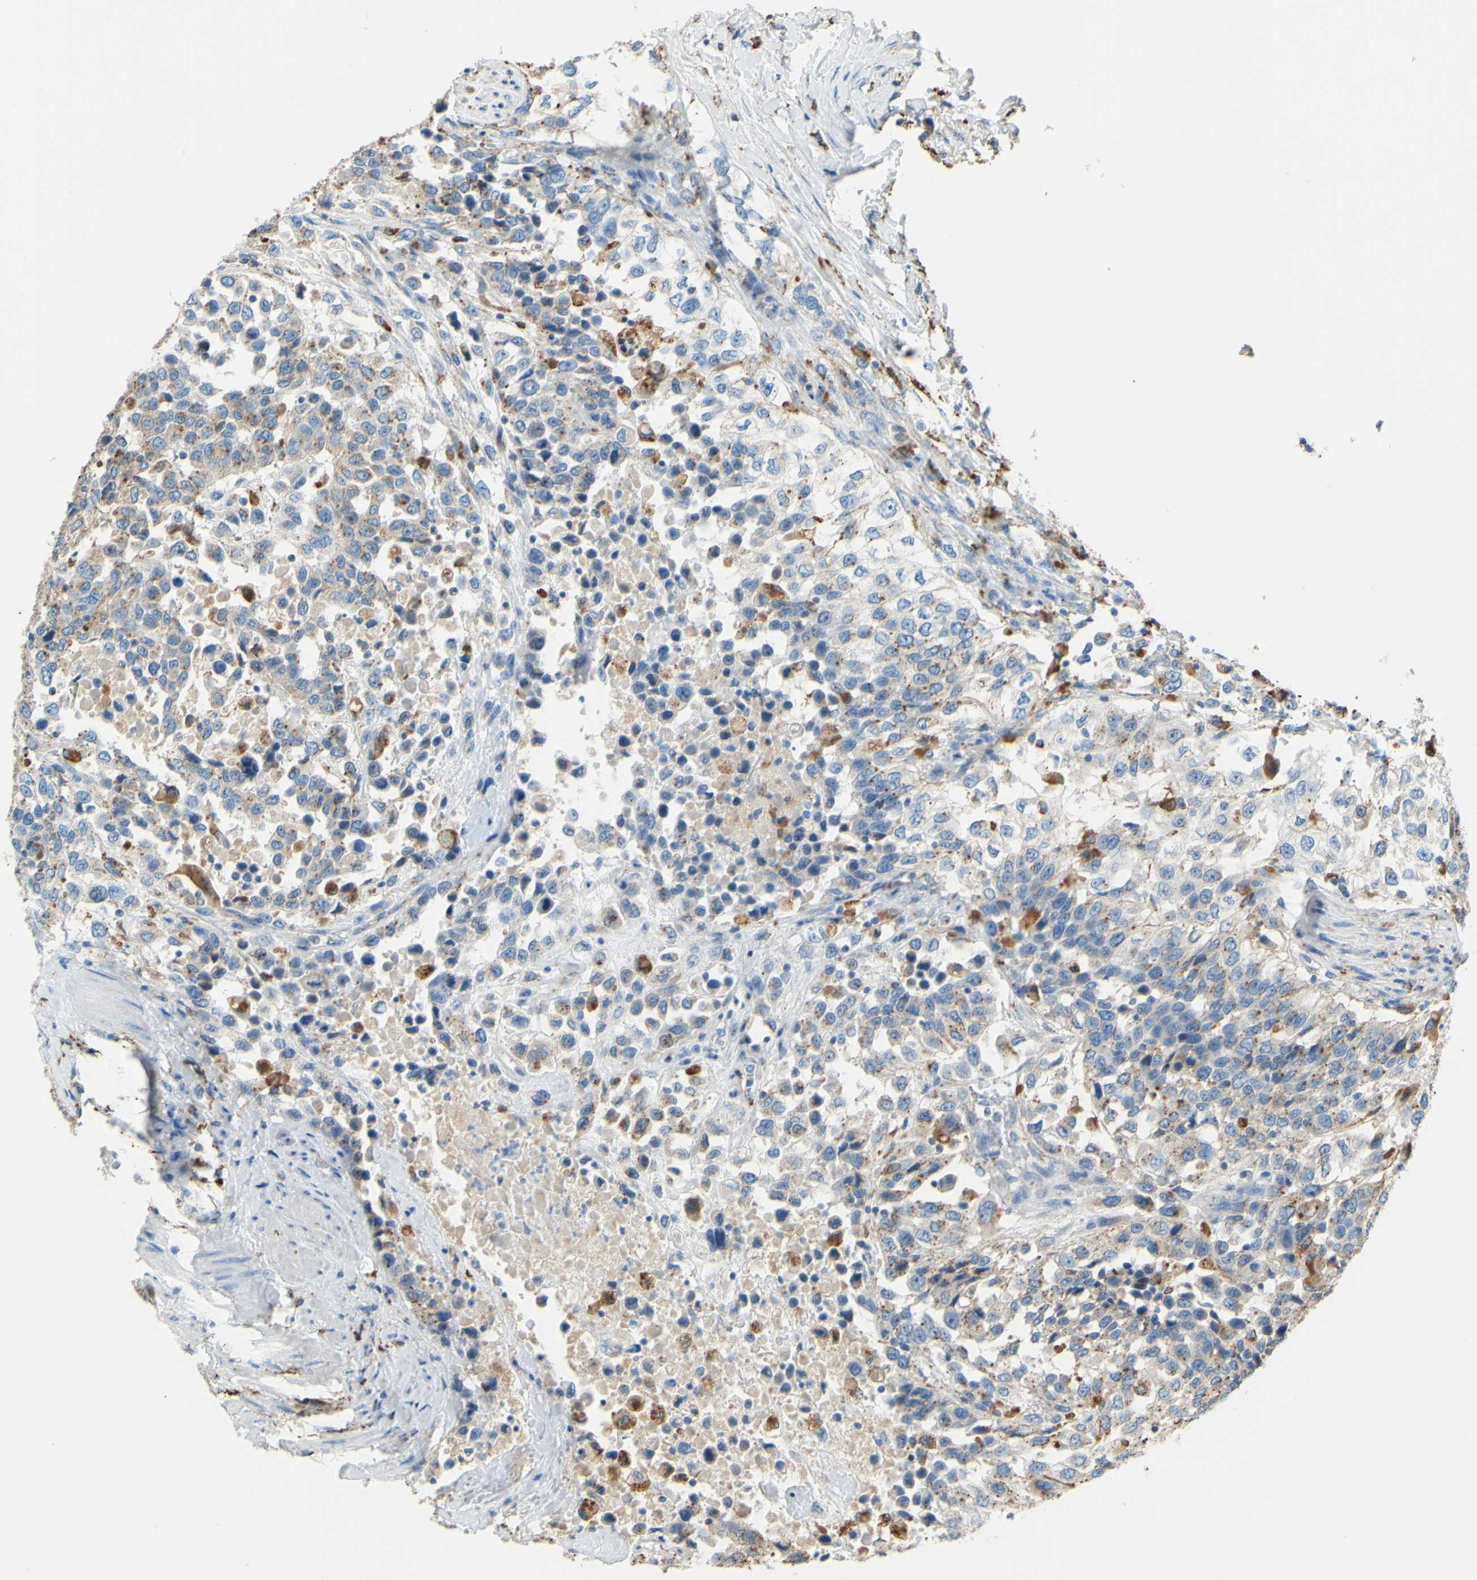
{"staining": {"intensity": "weak", "quantity": "25%-75%", "location": "cytoplasmic/membranous"}, "tissue": "urothelial cancer", "cell_type": "Tumor cells", "image_type": "cancer", "snomed": [{"axis": "morphology", "description": "Urothelial carcinoma, High grade"}, {"axis": "topography", "description": "Urinary bladder"}], "caption": "Immunohistochemical staining of high-grade urothelial carcinoma exhibits low levels of weak cytoplasmic/membranous protein positivity in about 25%-75% of tumor cells.", "gene": "CTSD", "patient": {"sex": "female", "age": 80}}